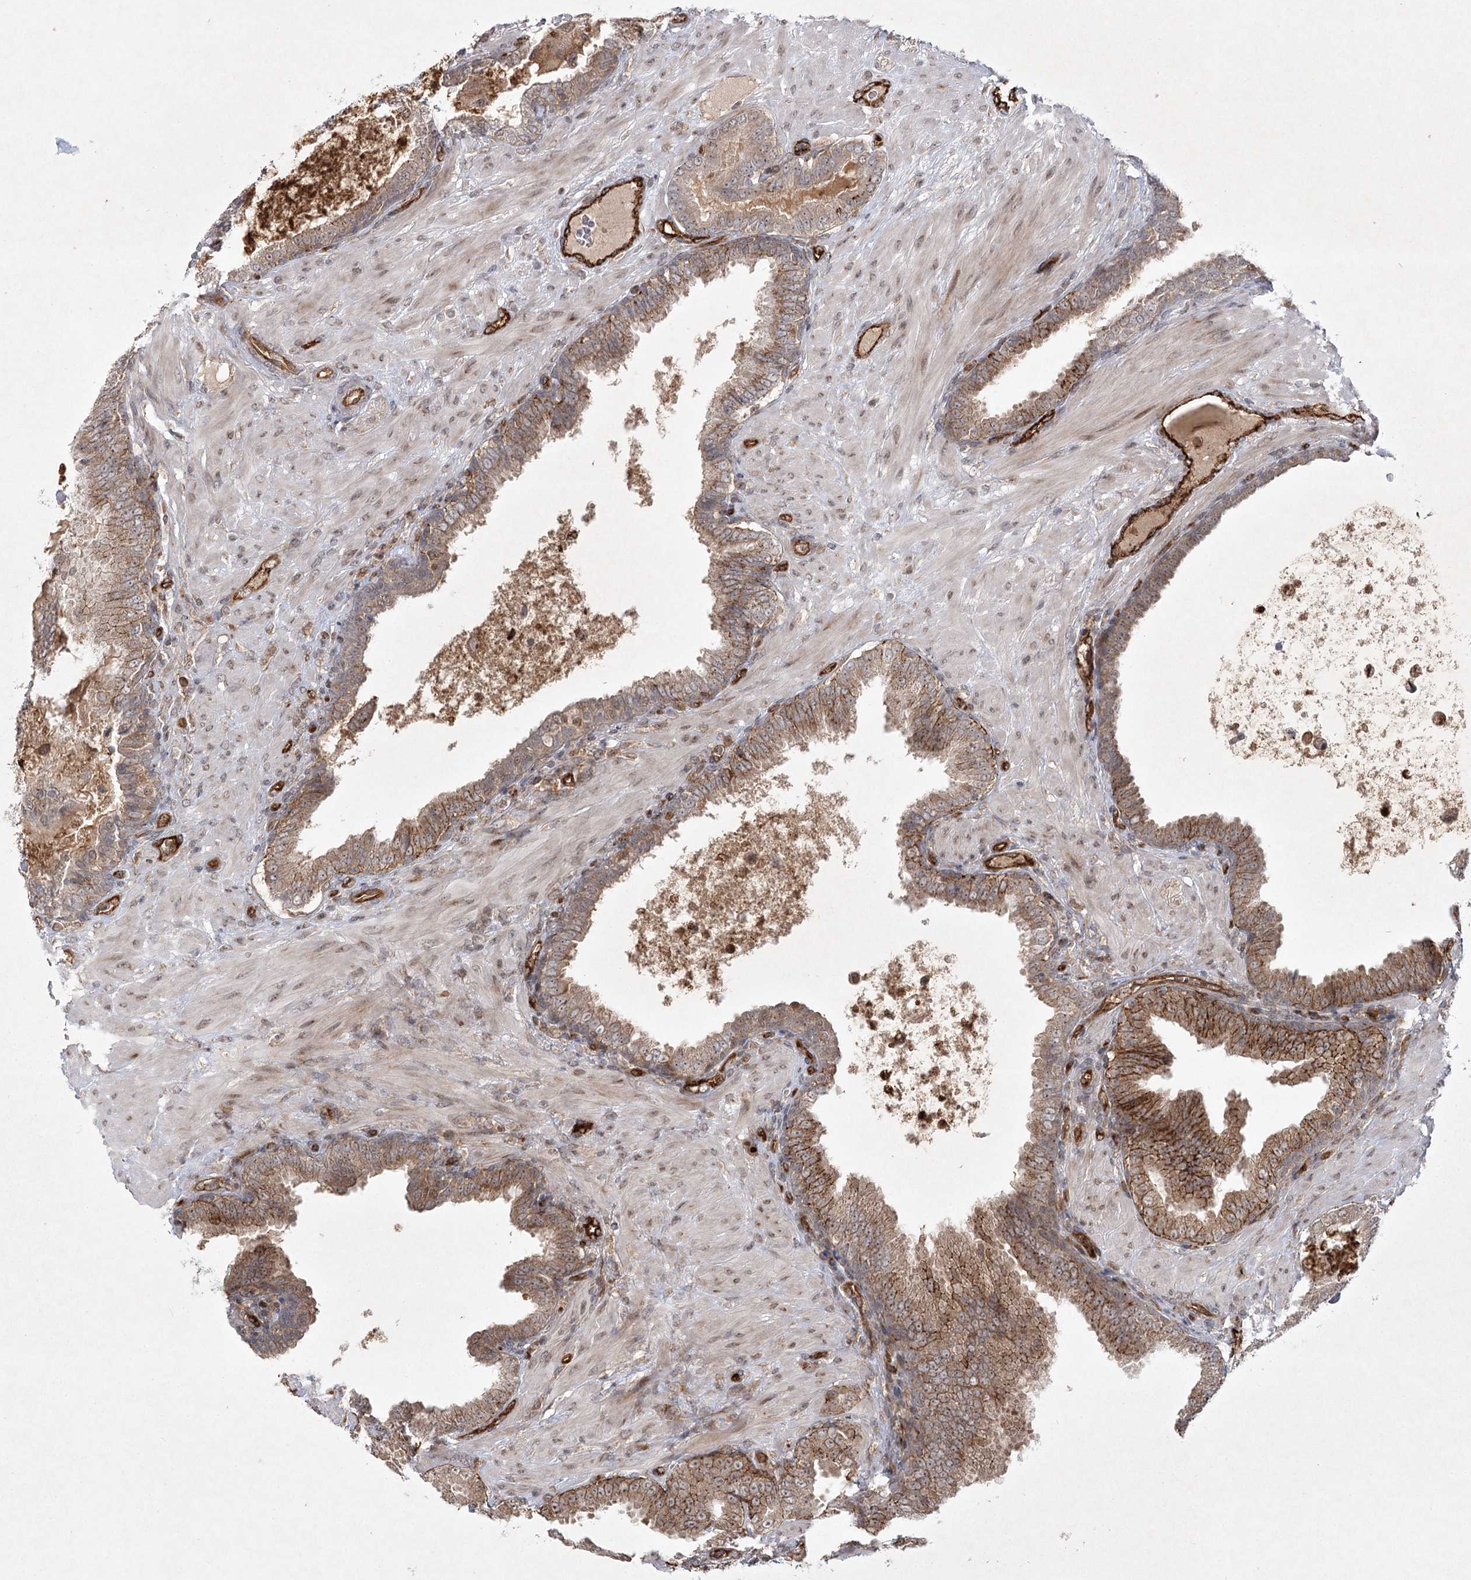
{"staining": {"intensity": "moderate", "quantity": "25%-75%", "location": "cytoplasmic/membranous"}, "tissue": "prostate cancer", "cell_type": "Tumor cells", "image_type": "cancer", "snomed": [{"axis": "morphology", "description": "Adenocarcinoma, Low grade"}, {"axis": "topography", "description": "Prostate"}], "caption": "Immunohistochemistry (IHC) image of neoplastic tissue: human prostate low-grade adenocarcinoma stained using immunohistochemistry reveals medium levels of moderate protein expression localized specifically in the cytoplasmic/membranous of tumor cells, appearing as a cytoplasmic/membranous brown color.", "gene": "ARHGAP31", "patient": {"sex": "male", "age": 63}}